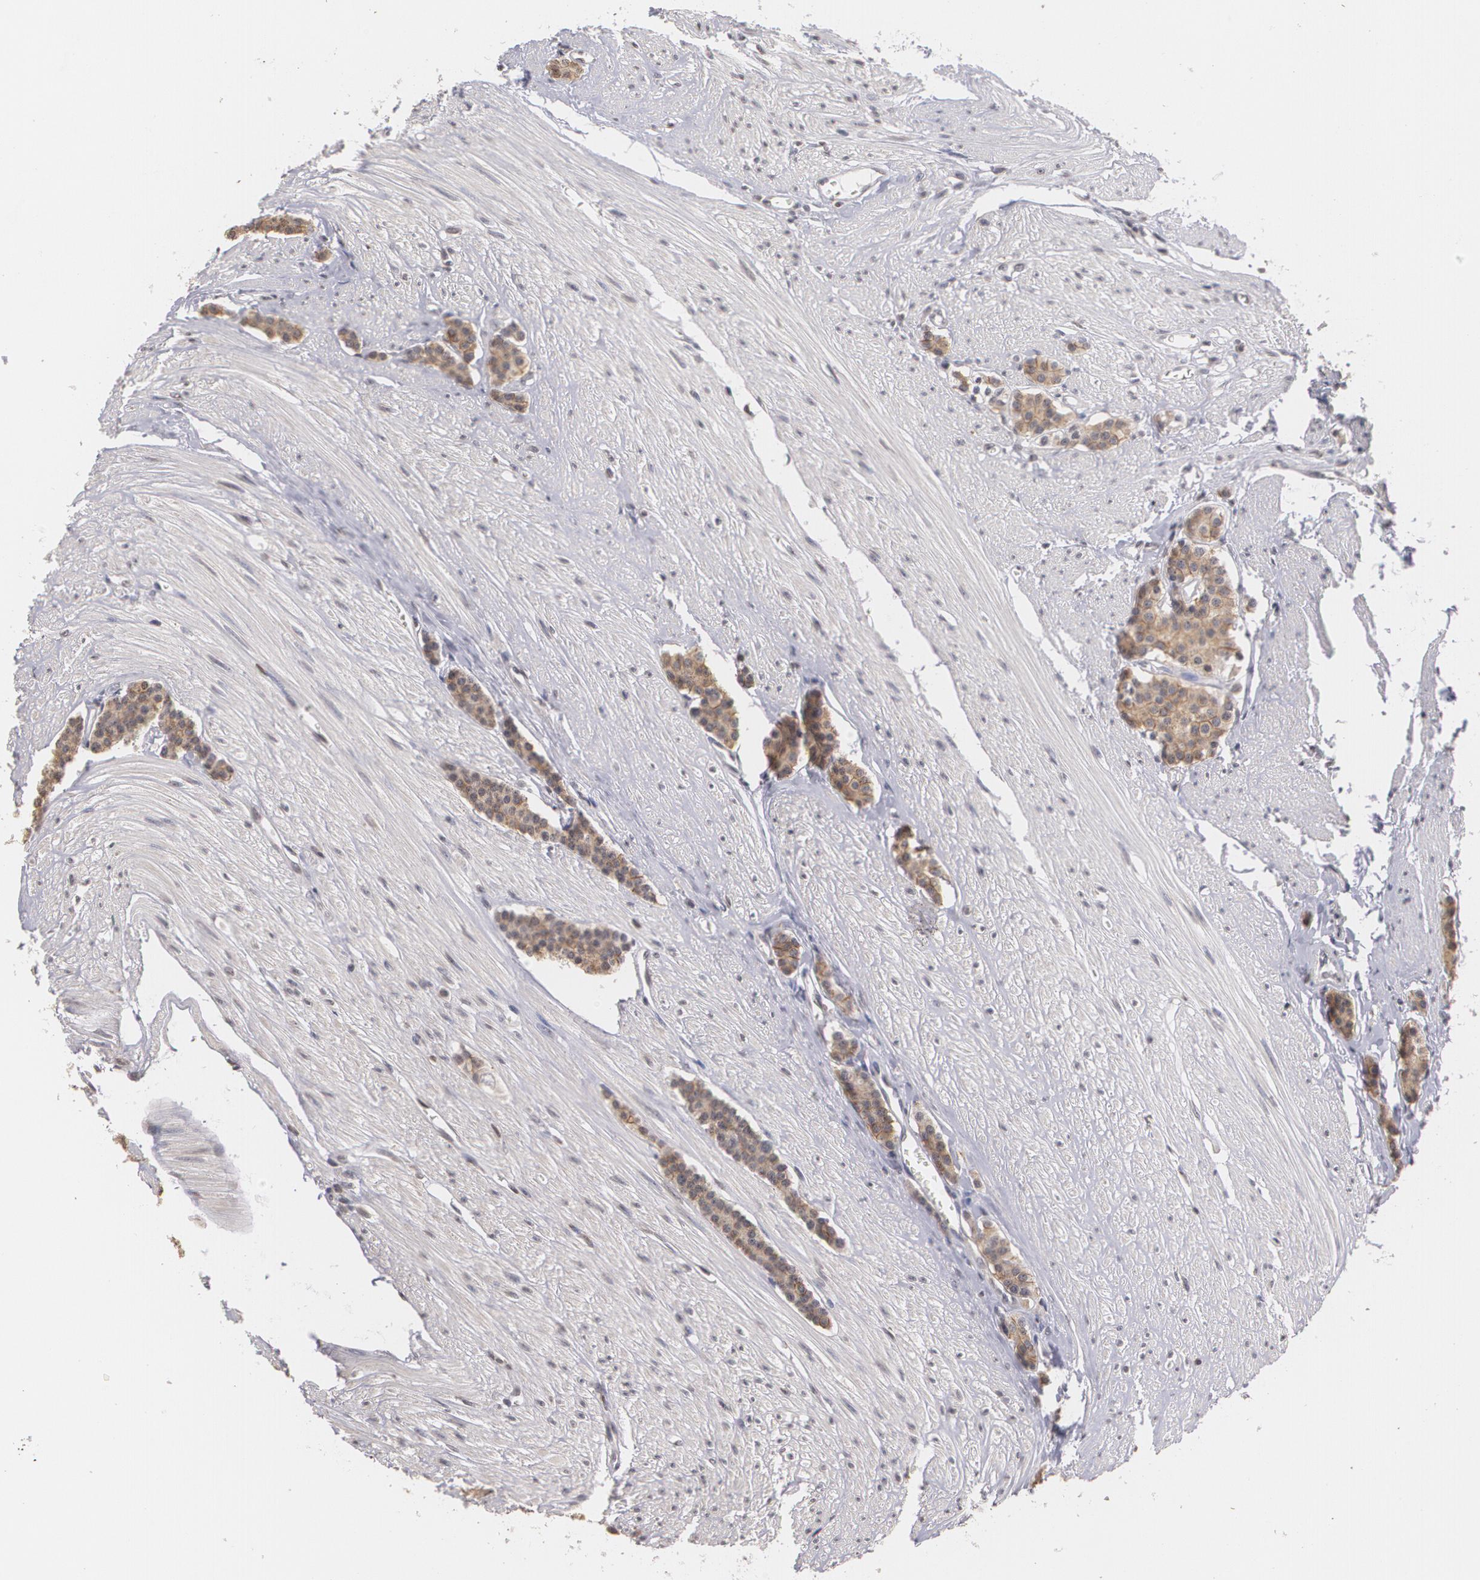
{"staining": {"intensity": "moderate", "quantity": "25%-75%", "location": "cytoplasmic/membranous"}, "tissue": "carcinoid", "cell_type": "Tumor cells", "image_type": "cancer", "snomed": [{"axis": "morphology", "description": "Carcinoid, malignant, NOS"}, {"axis": "topography", "description": "Small intestine"}], "caption": "High-power microscopy captured an immunohistochemistry (IHC) photomicrograph of carcinoid, revealing moderate cytoplasmic/membranous staining in about 25%-75% of tumor cells.", "gene": "THRB", "patient": {"sex": "male", "age": 60}}